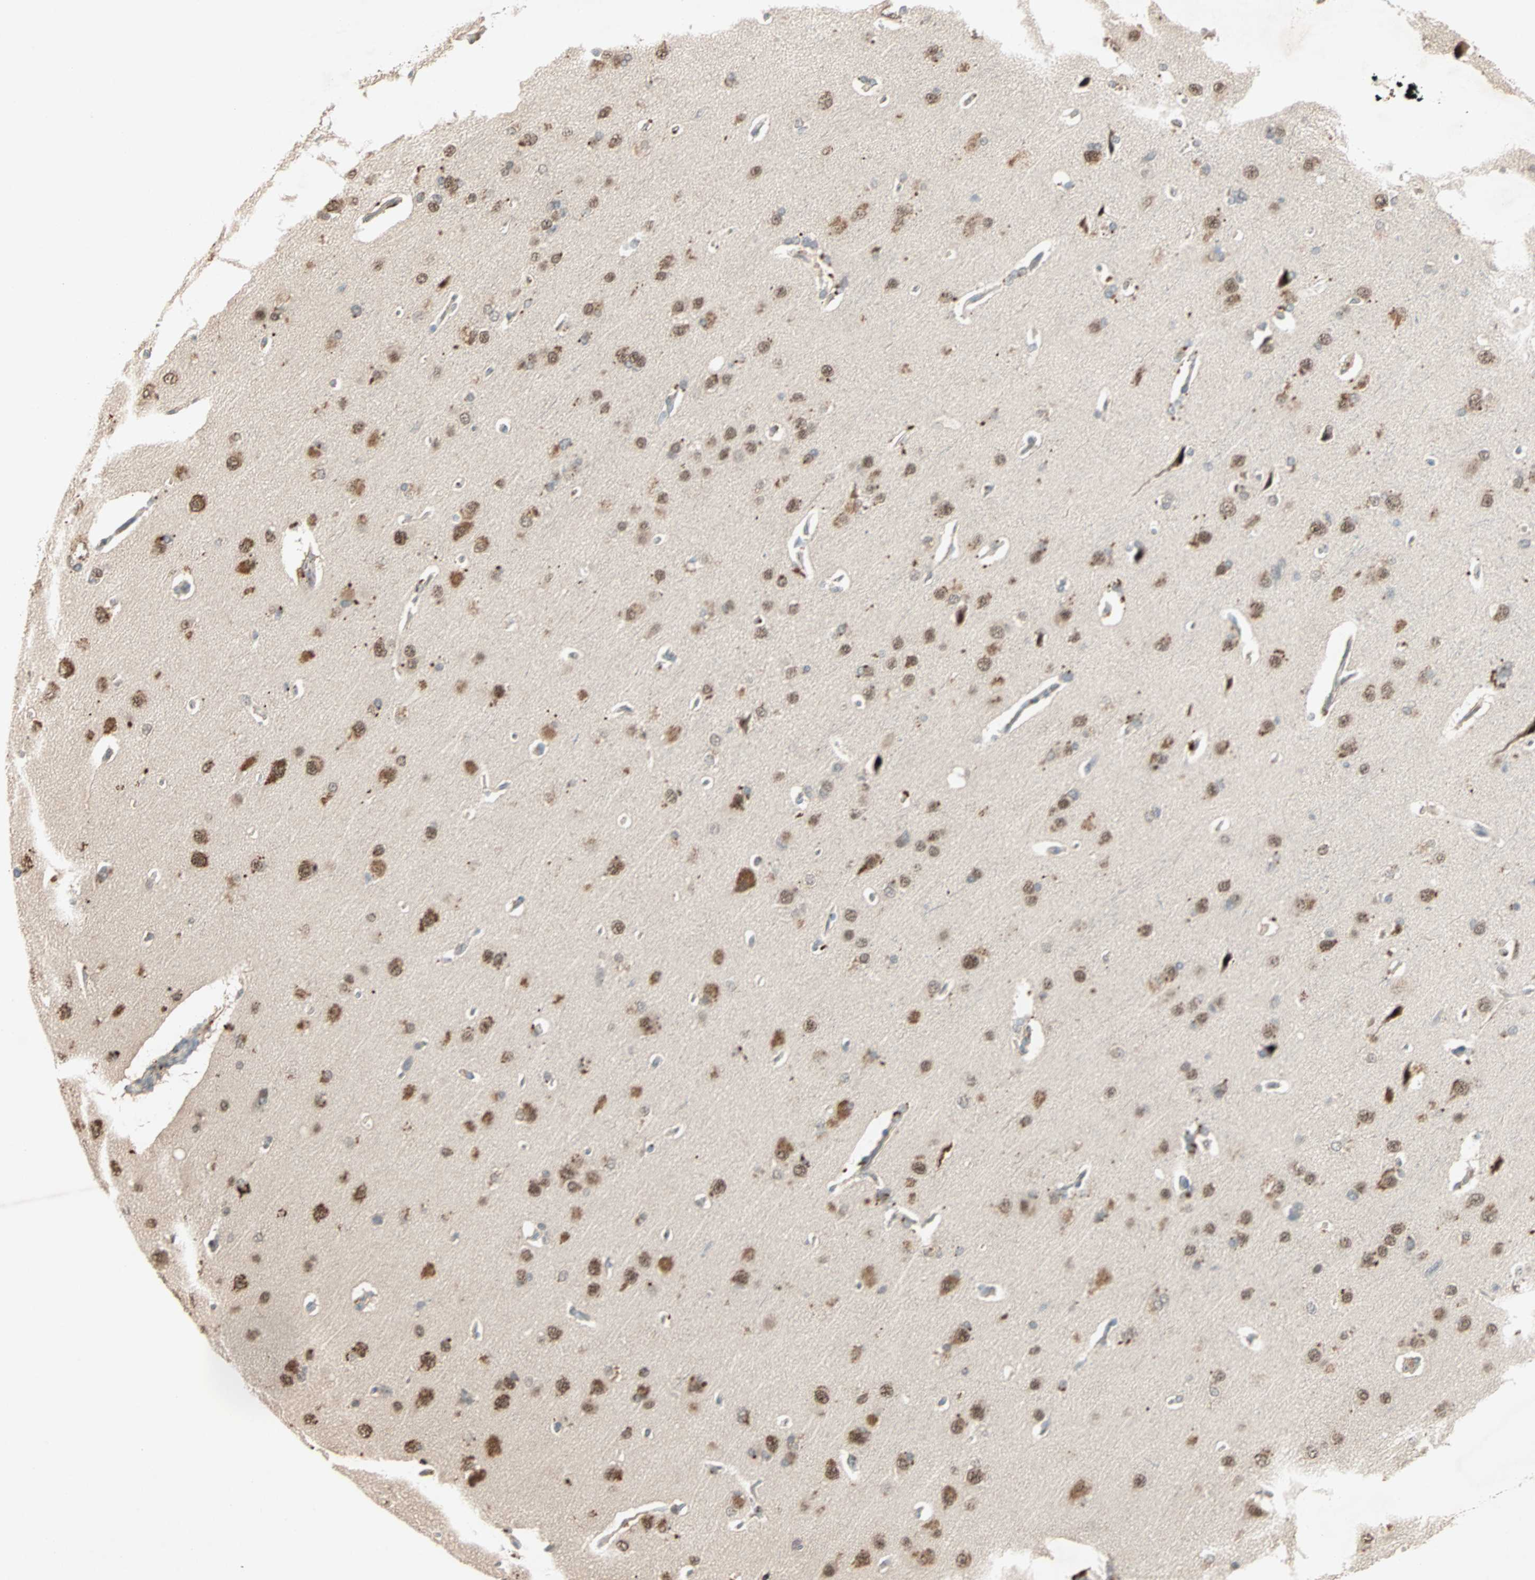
{"staining": {"intensity": "negative", "quantity": "none", "location": "none"}, "tissue": "cerebral cortex", "cell_type": "Endothelial cells", "image_type": "normal", "snomed": [{"axis": "morphology", "description": "Normal tissue, NOS"}, {"axis": "topography", "description": "Cerebral cortex"}], "caption": "IHC histopathology image of unremarkable cerebral cortex: cerebral cortex stained with DAB (3,3'-diaminobenzidine) displays no significant protein expression in endothelial cells.", "gene": "RTL6", "patient": {"sex": "male", "age": 62}}